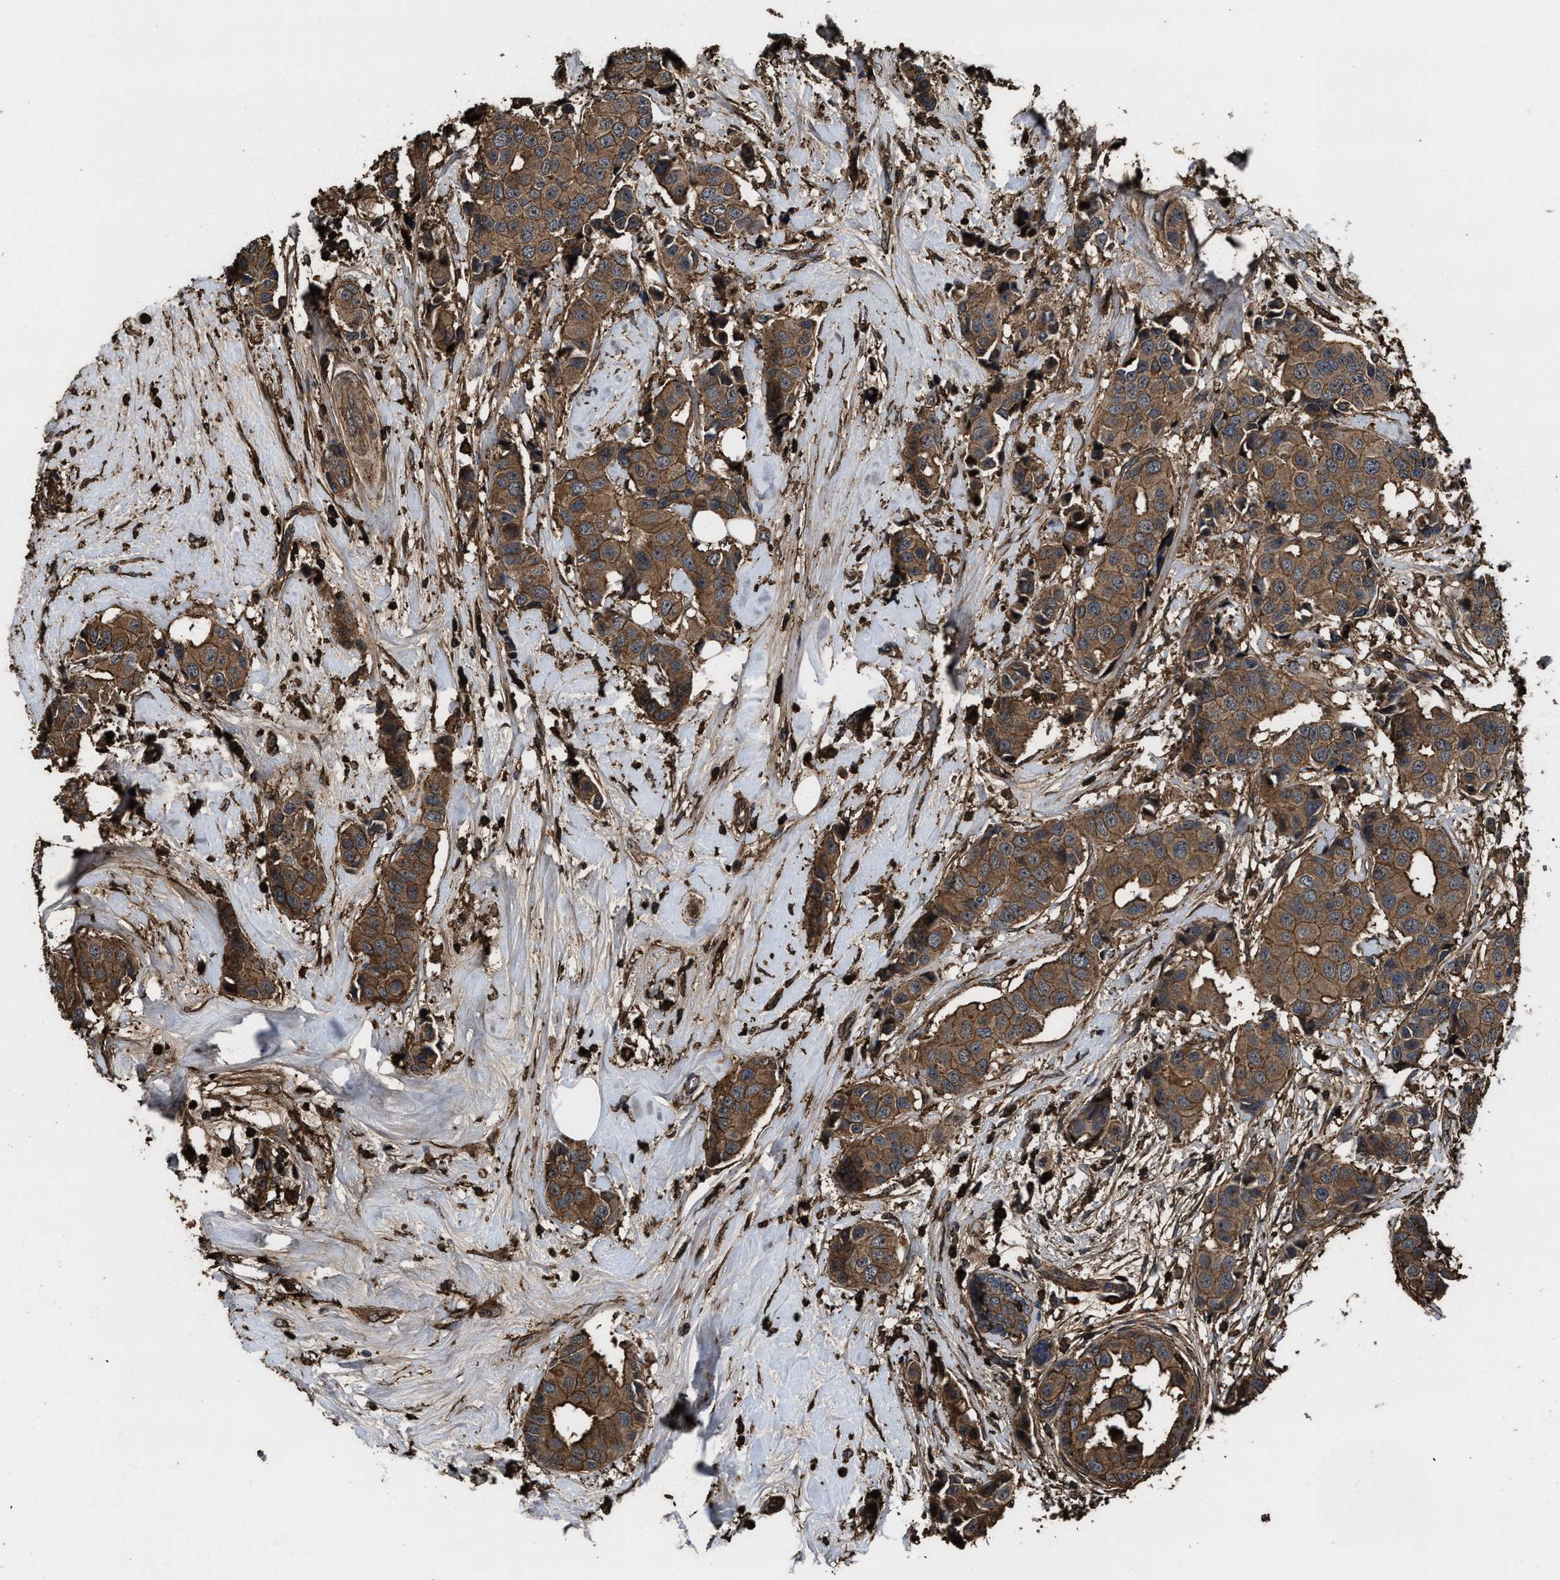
{"staining": {"intensity": "moderate", "quantity": ">75%", "location": "cytoplasmic/membranous"}, "tissue": "breast cancer", "cell_type": "Tumor cells", "image_type": "cancer", "snomed": [{"axis": "morphology", "description": "Normal tissue, NOS"}, {"axis": "morphology", "description": "Duct carcinoma"}, {"axis": "topography", "description": "Breast"}], "caption": "There is medium levels of moderate cytoplasmic/membranous staining in tumor cells of breast cancer, as demonstrated by immunohistochemical staining (brown color).", "gene": "KBTBD2", "patient": {"sex": "female", "age": 39}}